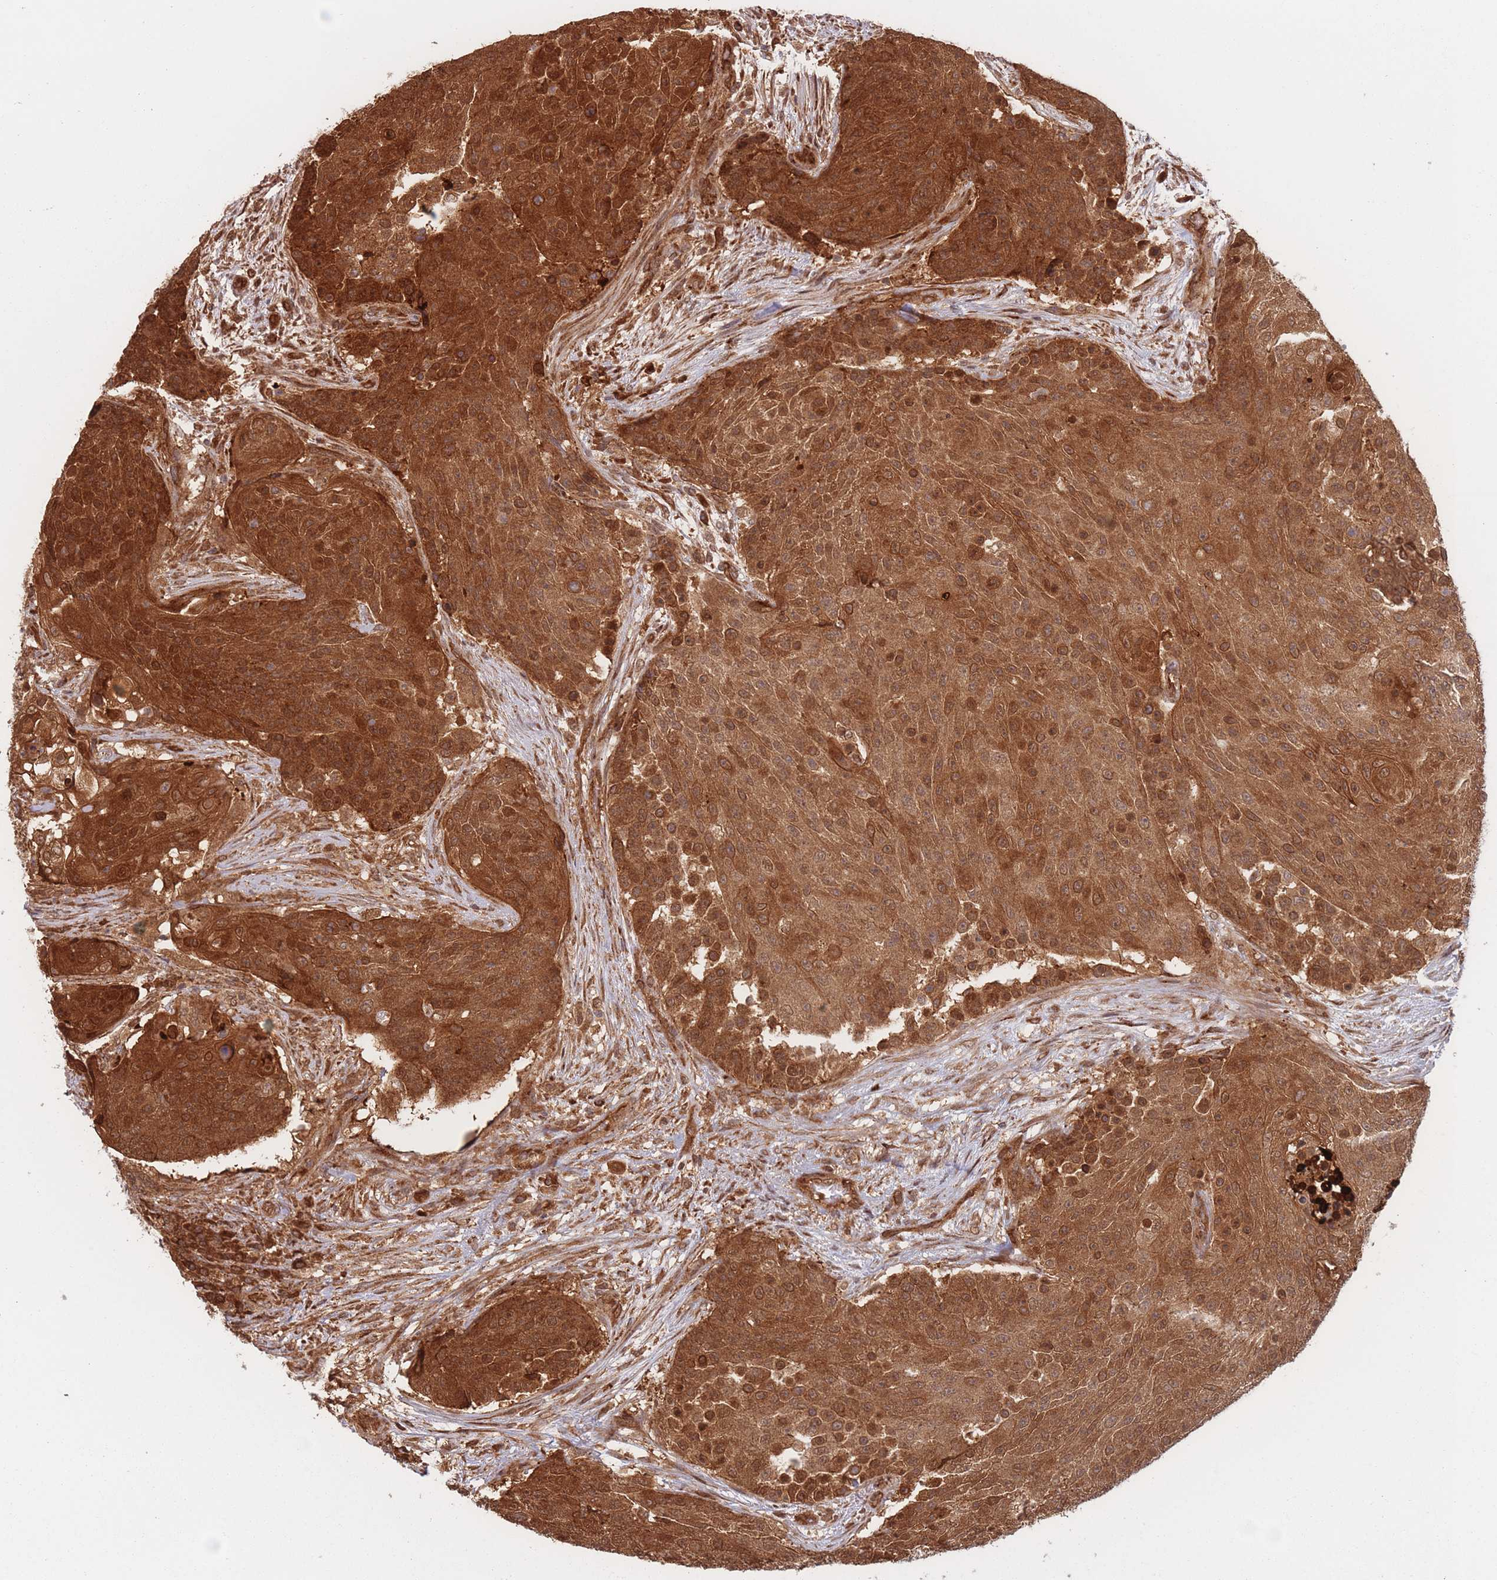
{"staining": {"intensity": "strong", "quantity": ">75%", "location": "cytoplasmic/membranous,nuclear"}, "tissue": "urothelial cancer", "cell_type": "Tumor cells", "image_type": "cancer", "snomed": [{"axis": "morphology", "description": "Urothelial carcinoma, High grade"}, {"axis": "topography", "description": "Urinary bladder"}], "caption": "Protein expression analysis of urothelial cancer shows strong cytoplasmic/membranous and nuclear positivity in about >75% of tumor cells.", "gene": "PODXL2", "patient": {"sex": "female", "age": 63}}